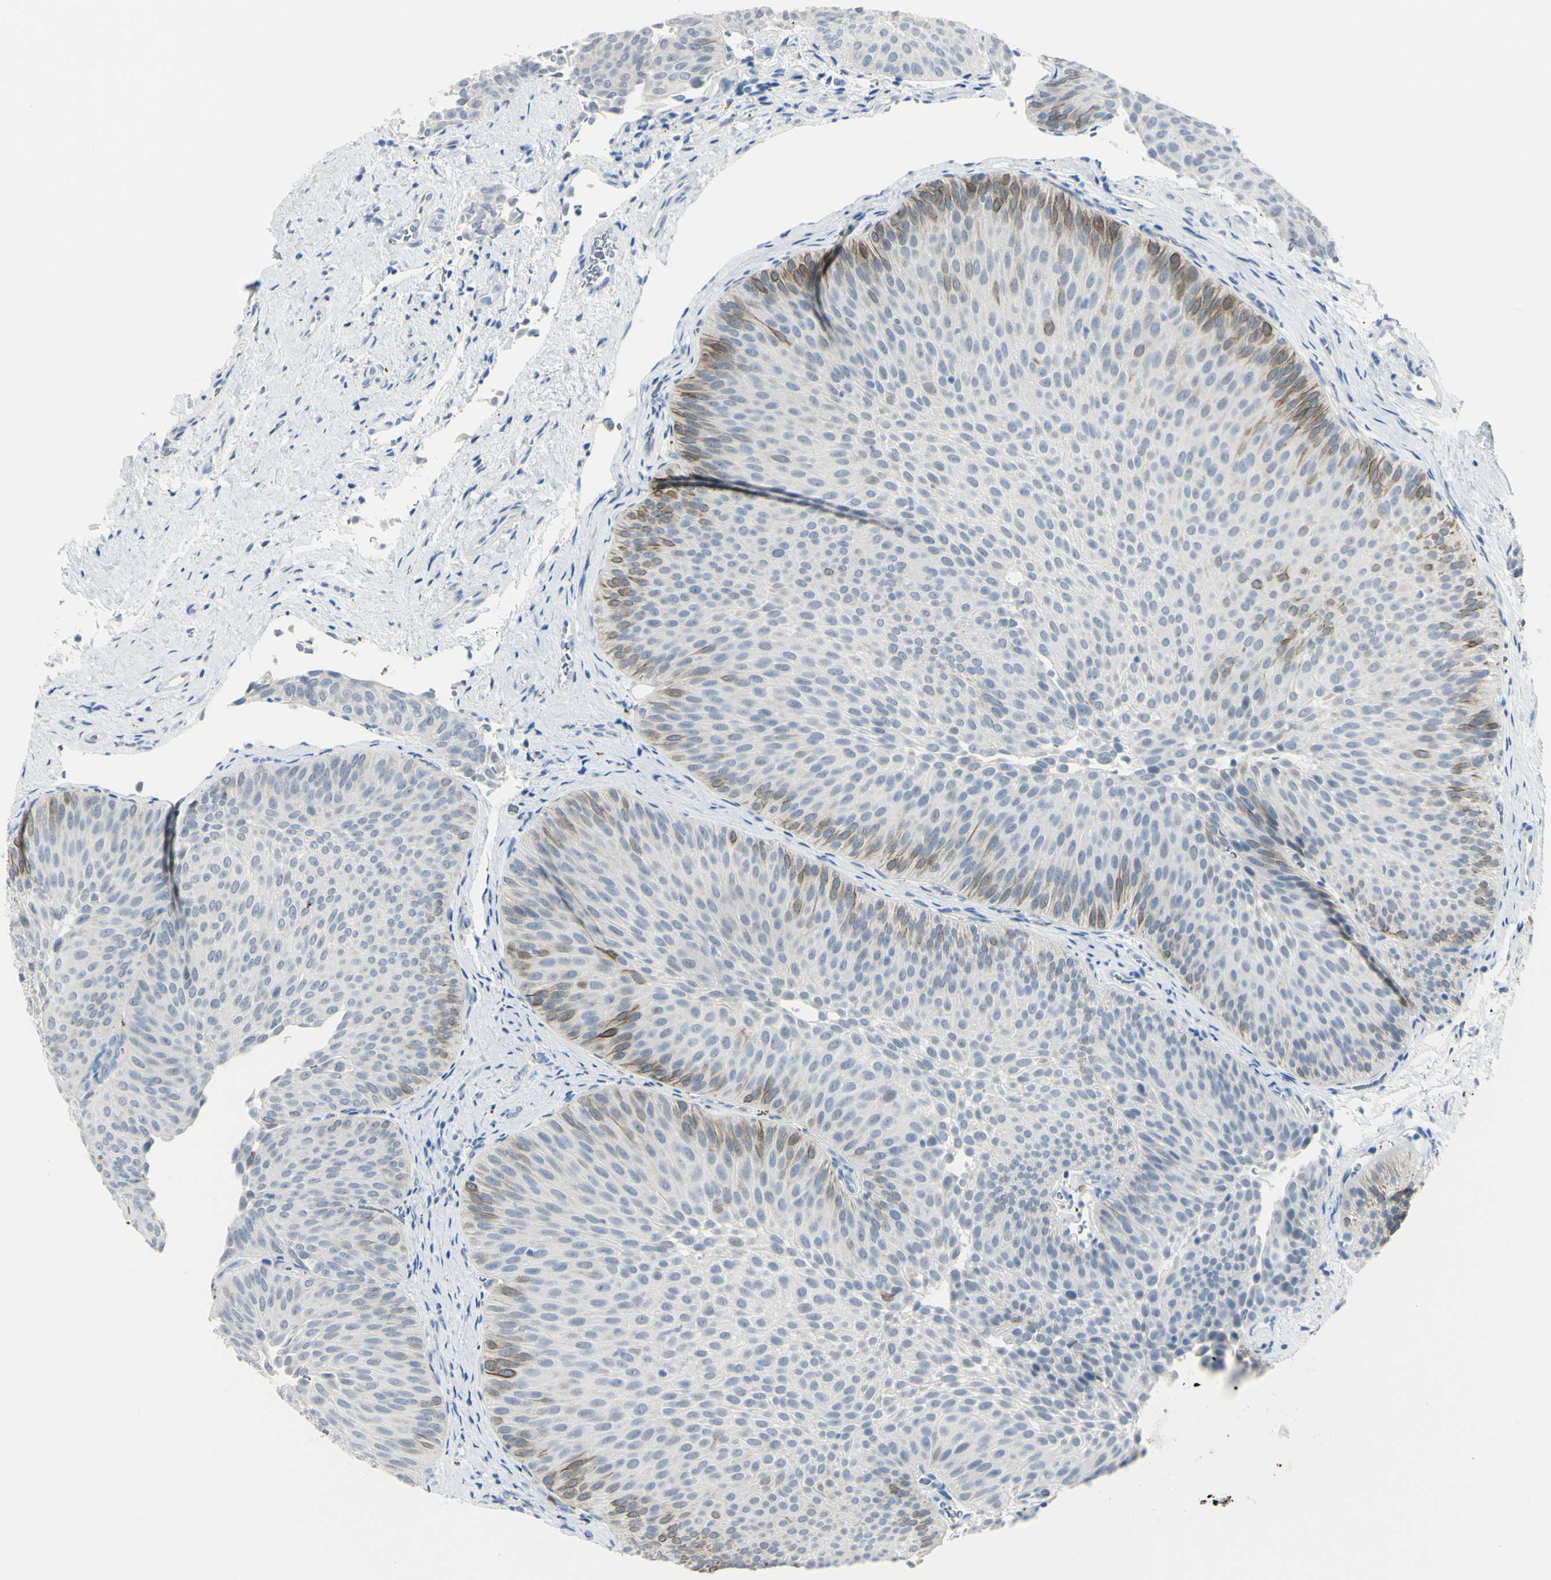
{"staining": {"intensity": "moderate", "quantity": "<25%", "location": "cytoplasmic/membranous,nuclear"}, "tissue": "urothelial cancer", "cell_type": "Tumor cells", "image_type": "cancer", "snomed": [{"axis": "morphology", "description": "Urothelial carcinoma, Low grade"}, {"axis": "topography", "description": "Urinary bladder"}], "caption": "Urothelial cancer stained with a protein marker exhibits moderate staining in tumor cells.", "gene": "ZNF557", "patient": {"sex": "female", "age": 60}}